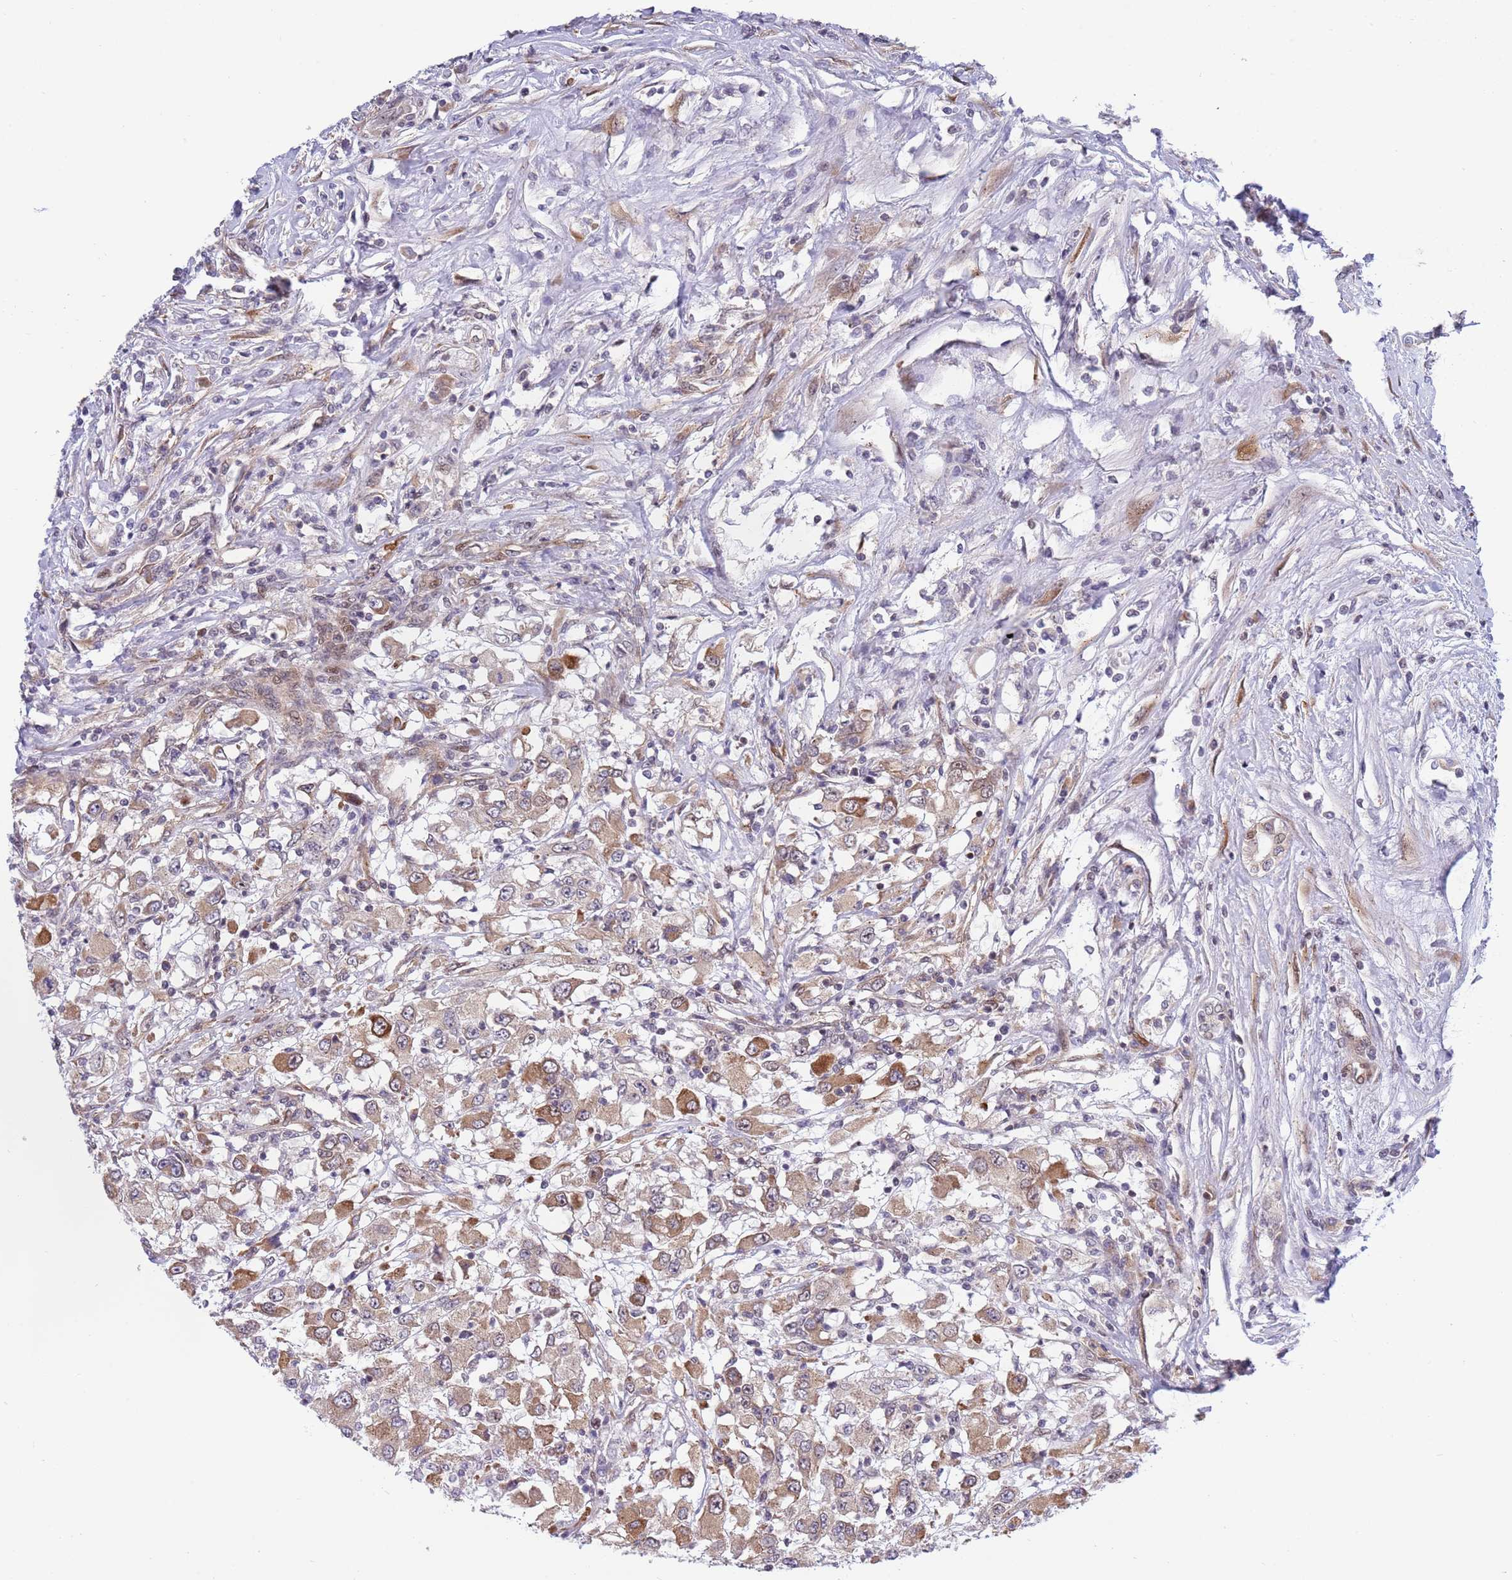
{"staining": {"intensity": "weak", "quantity": ">75%", "location": "cytoplasmic/membranous"}, "tissue": "renal cancer", "cell_type": "Tumor cells", "image_type": "cancer", "snomed": [{"axis": "morphology", "description": "Adenocarcinoma, NOS"}, {"axis": "topography", "description": "Kidney"}], "caption": "Immunohistochemical staining of renal cancer demonstrates weak cytoplasmic/membranous protein staining in approximately >75% of tumor cells.", "gene": "TBX10", "patient": {"sex": "female", "age": 67}}